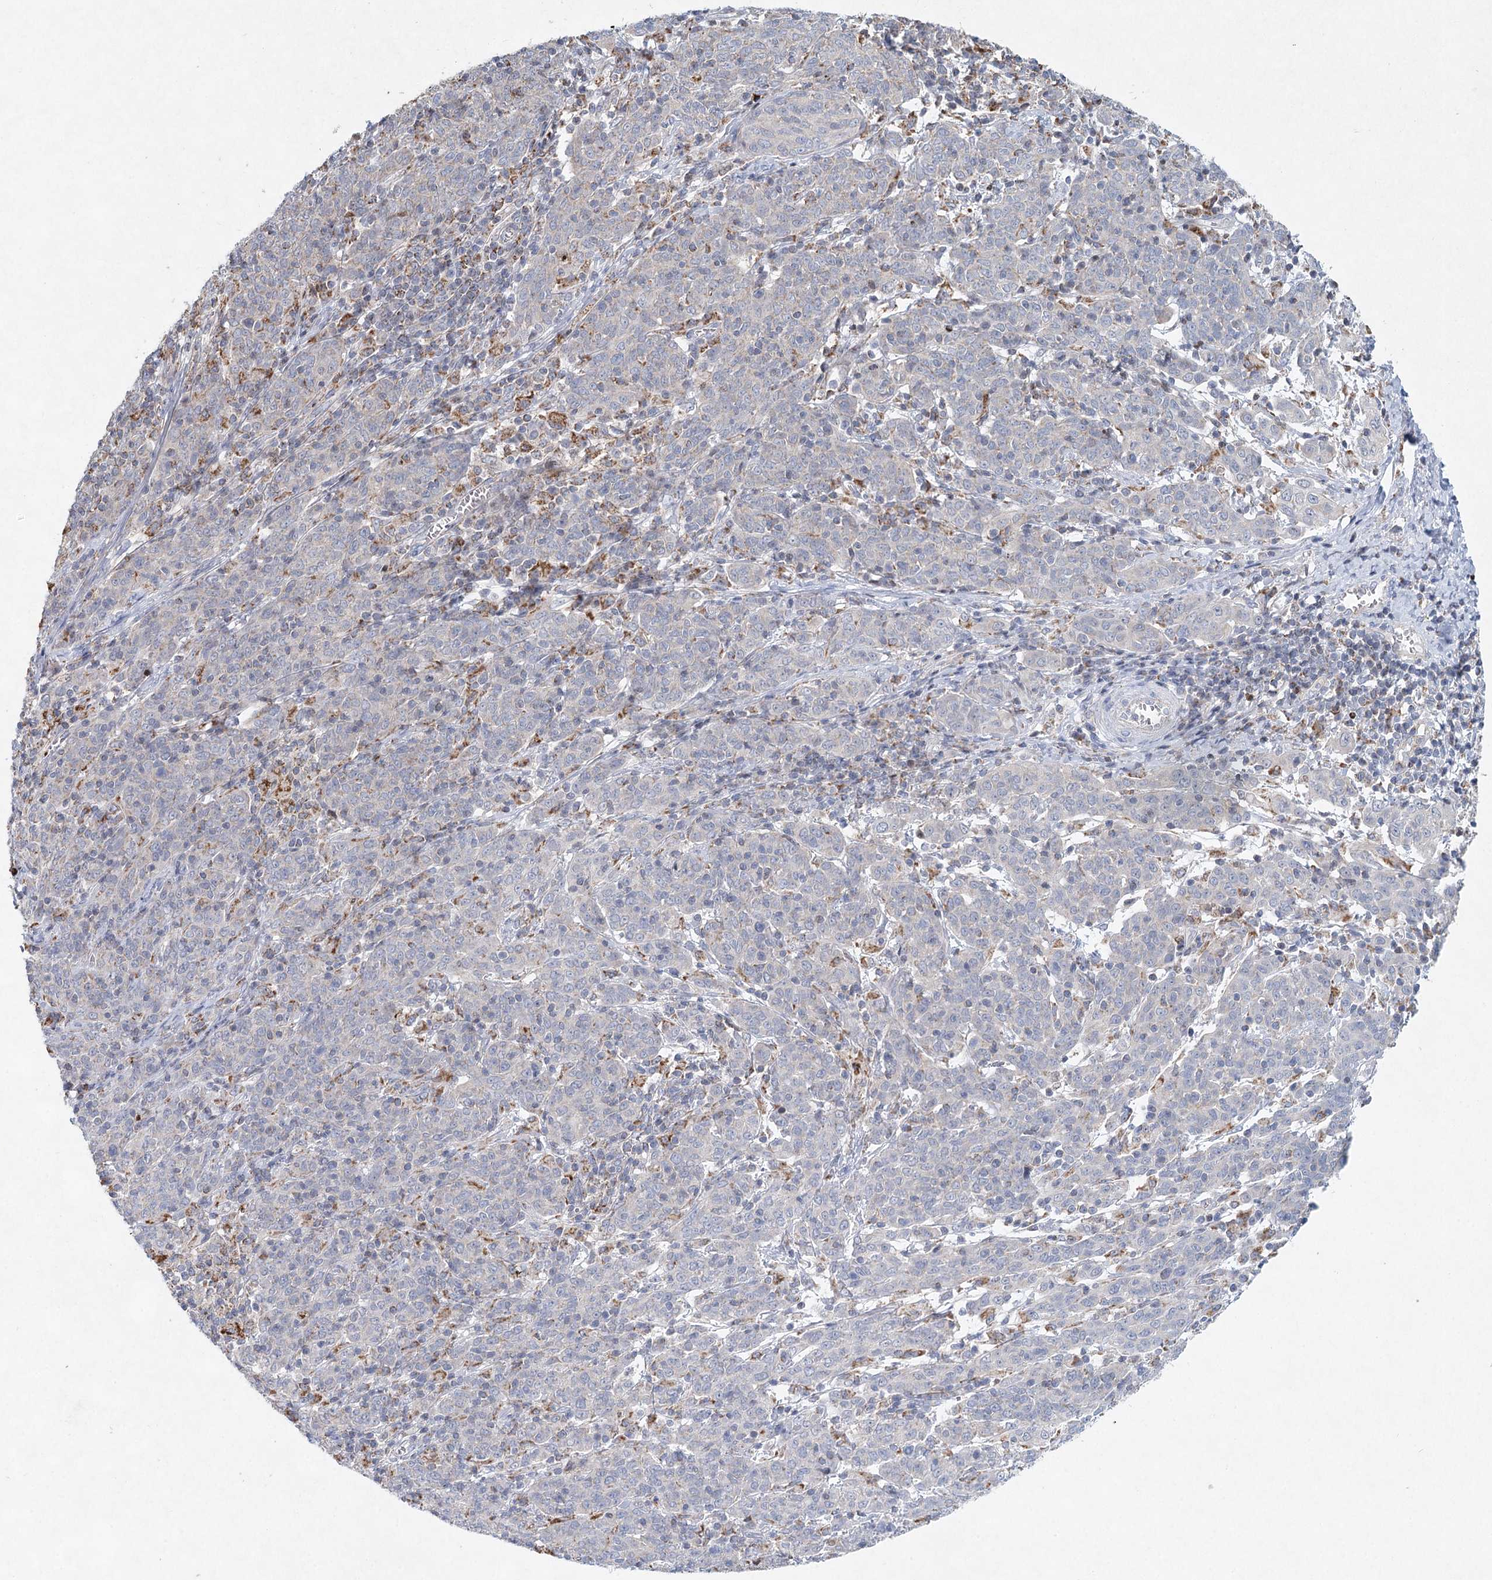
{"staining": {"intensity": "negative", "quantity": "none", "location": "none"}, "tissue": "cervical cancer", "cell_type": "Tumor cells", "image_type": "cancer", "snomed": [{"axis": "morphology", "description": "Squamous cell carcinoma, NOS"}, {"axis": "topography", "description": "Cervix"}], "caption": "The IHC image has no significant staining in tumor cells of squamous cell carcinoma (cervical) tissue.", "gene": "XPO6", "patient": {"sex": "female", "age": 67}}